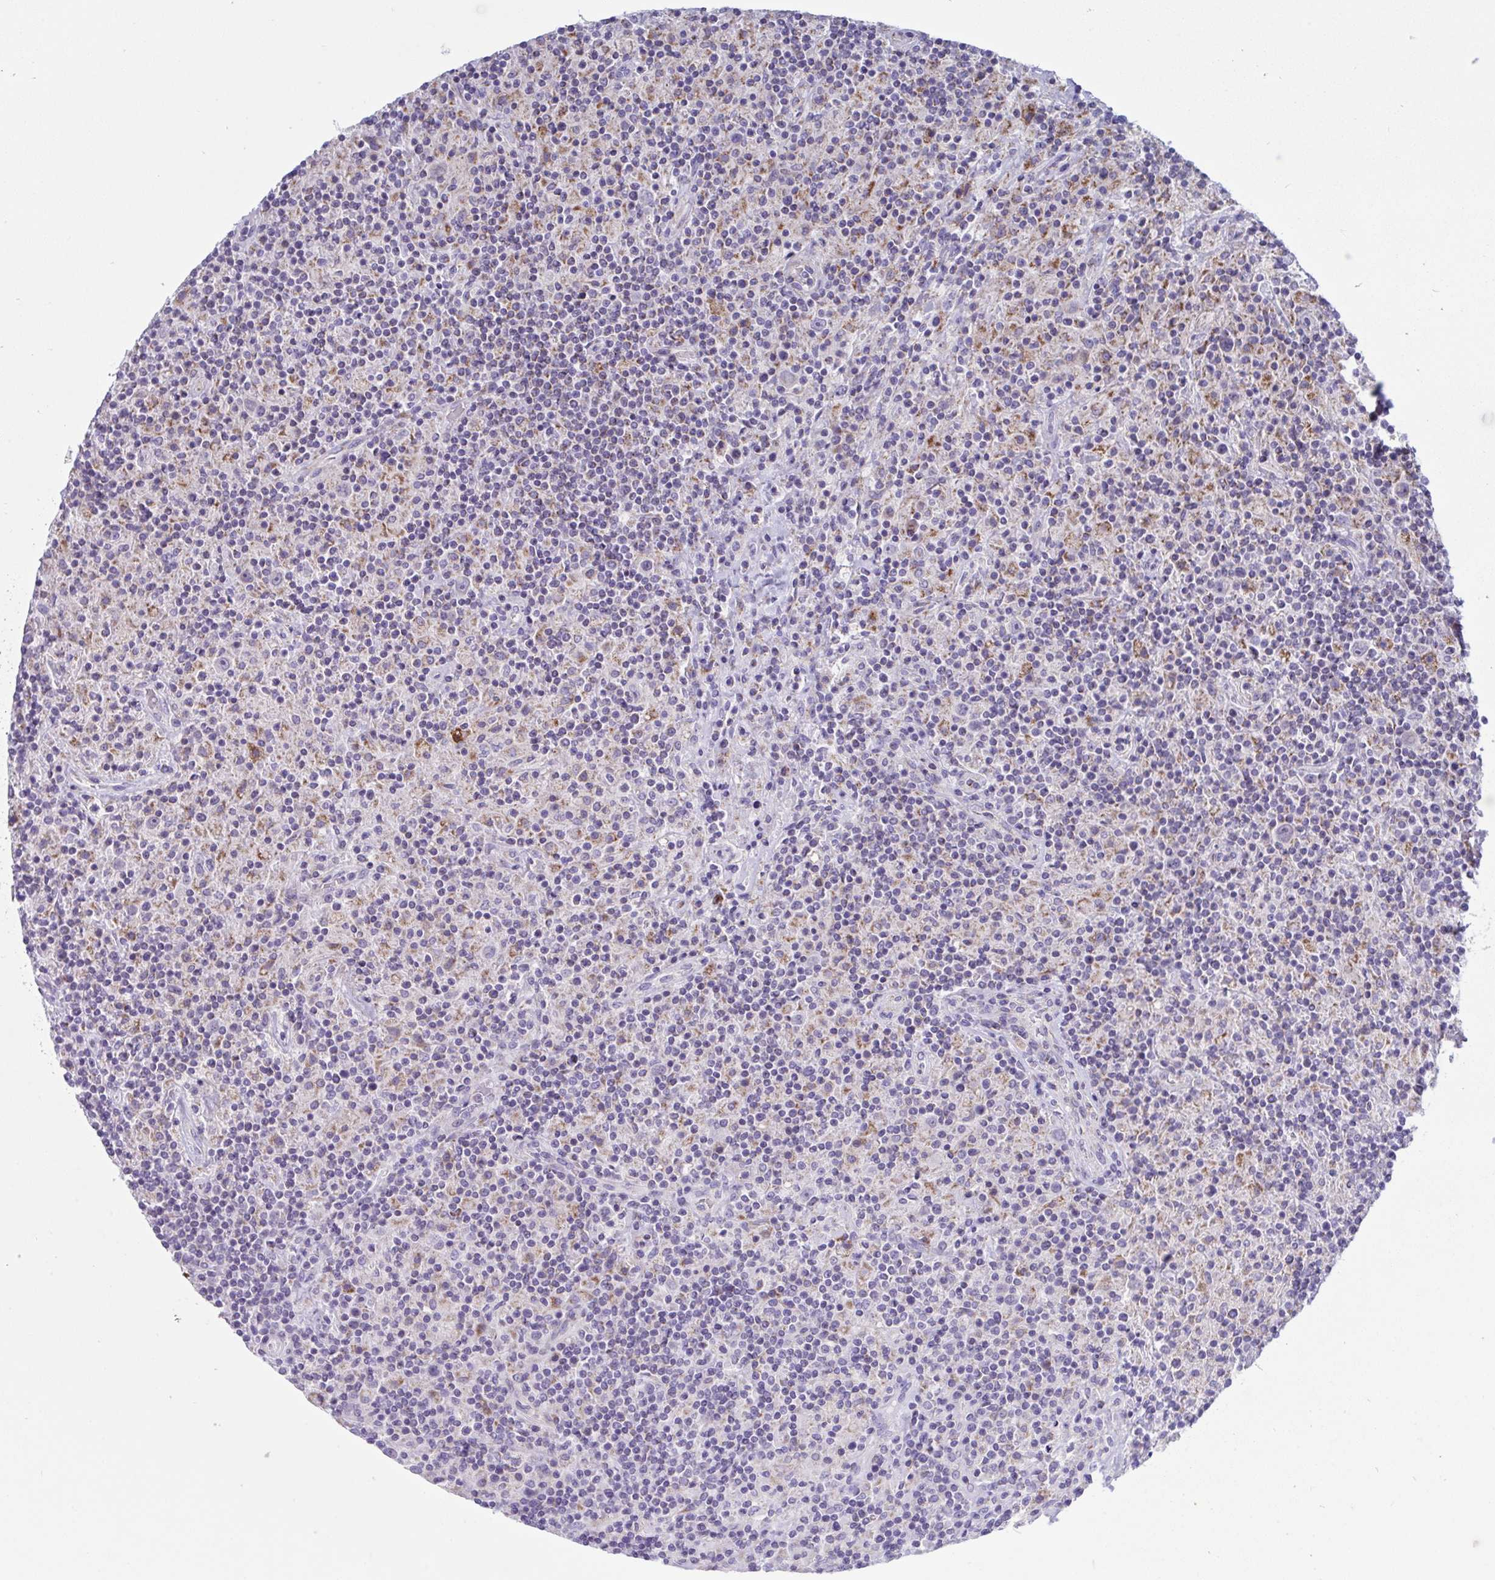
{"staining": {"intensity": "negative", "quantity": "none", "location": "none"}, "tissue": "lymphoma", "cell_type": "Tumor cells", "image_type": "cancer", "snomed": [{"axis": "morphology", "description": "Hodgkin's disease, NOS"}, {"axis": "topography", "description": "Lymph node"}], "caption": "A high-resolution histopathology image shows IHC staining of lymphoma, which shows no significant positivity in tumor cells.", "gene": "DTX3", "patient": {"sex": "male", "age": 70}}